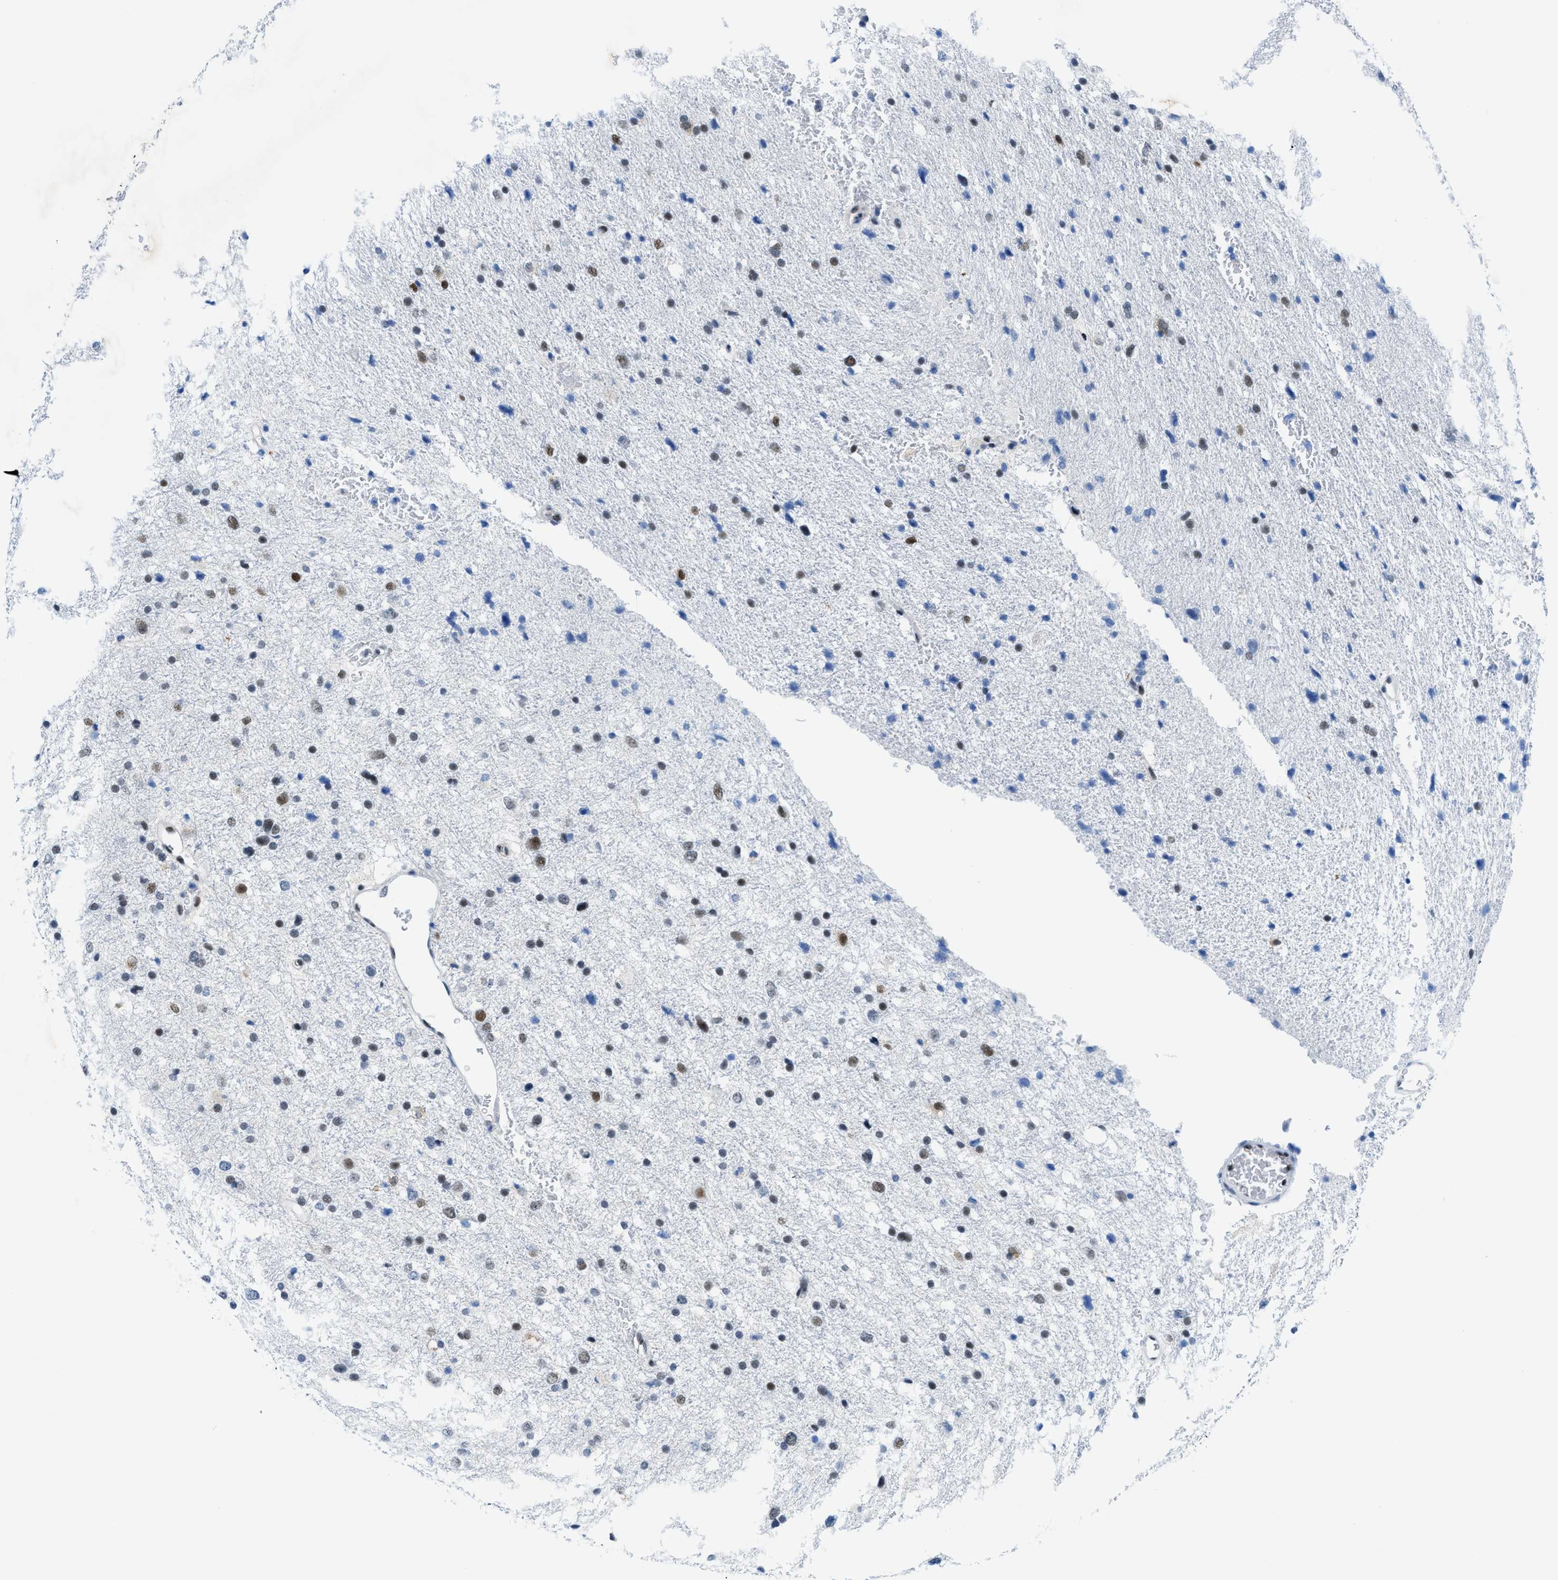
{"staining": {"intensity": "strong", "quantity": "25%-75%", "location": "nuclear"}, "tissue": "glioma", "cell_type": "Tumor cells", "image_type": "cancer", "snomed": [{"axis": "morphology", "description": "Glioma, malignant, Low grade"}, {"axis": "topography", "description": "Brain"}], "caption": "Malignant low-grade glioma was stained to show a protein in brown. There is high levels of strong nuclear positivity in approximately 25%-75% of tumor cells.", "gene": "SMARCAD1", "patient": {"sex": "female", "age": 37}}